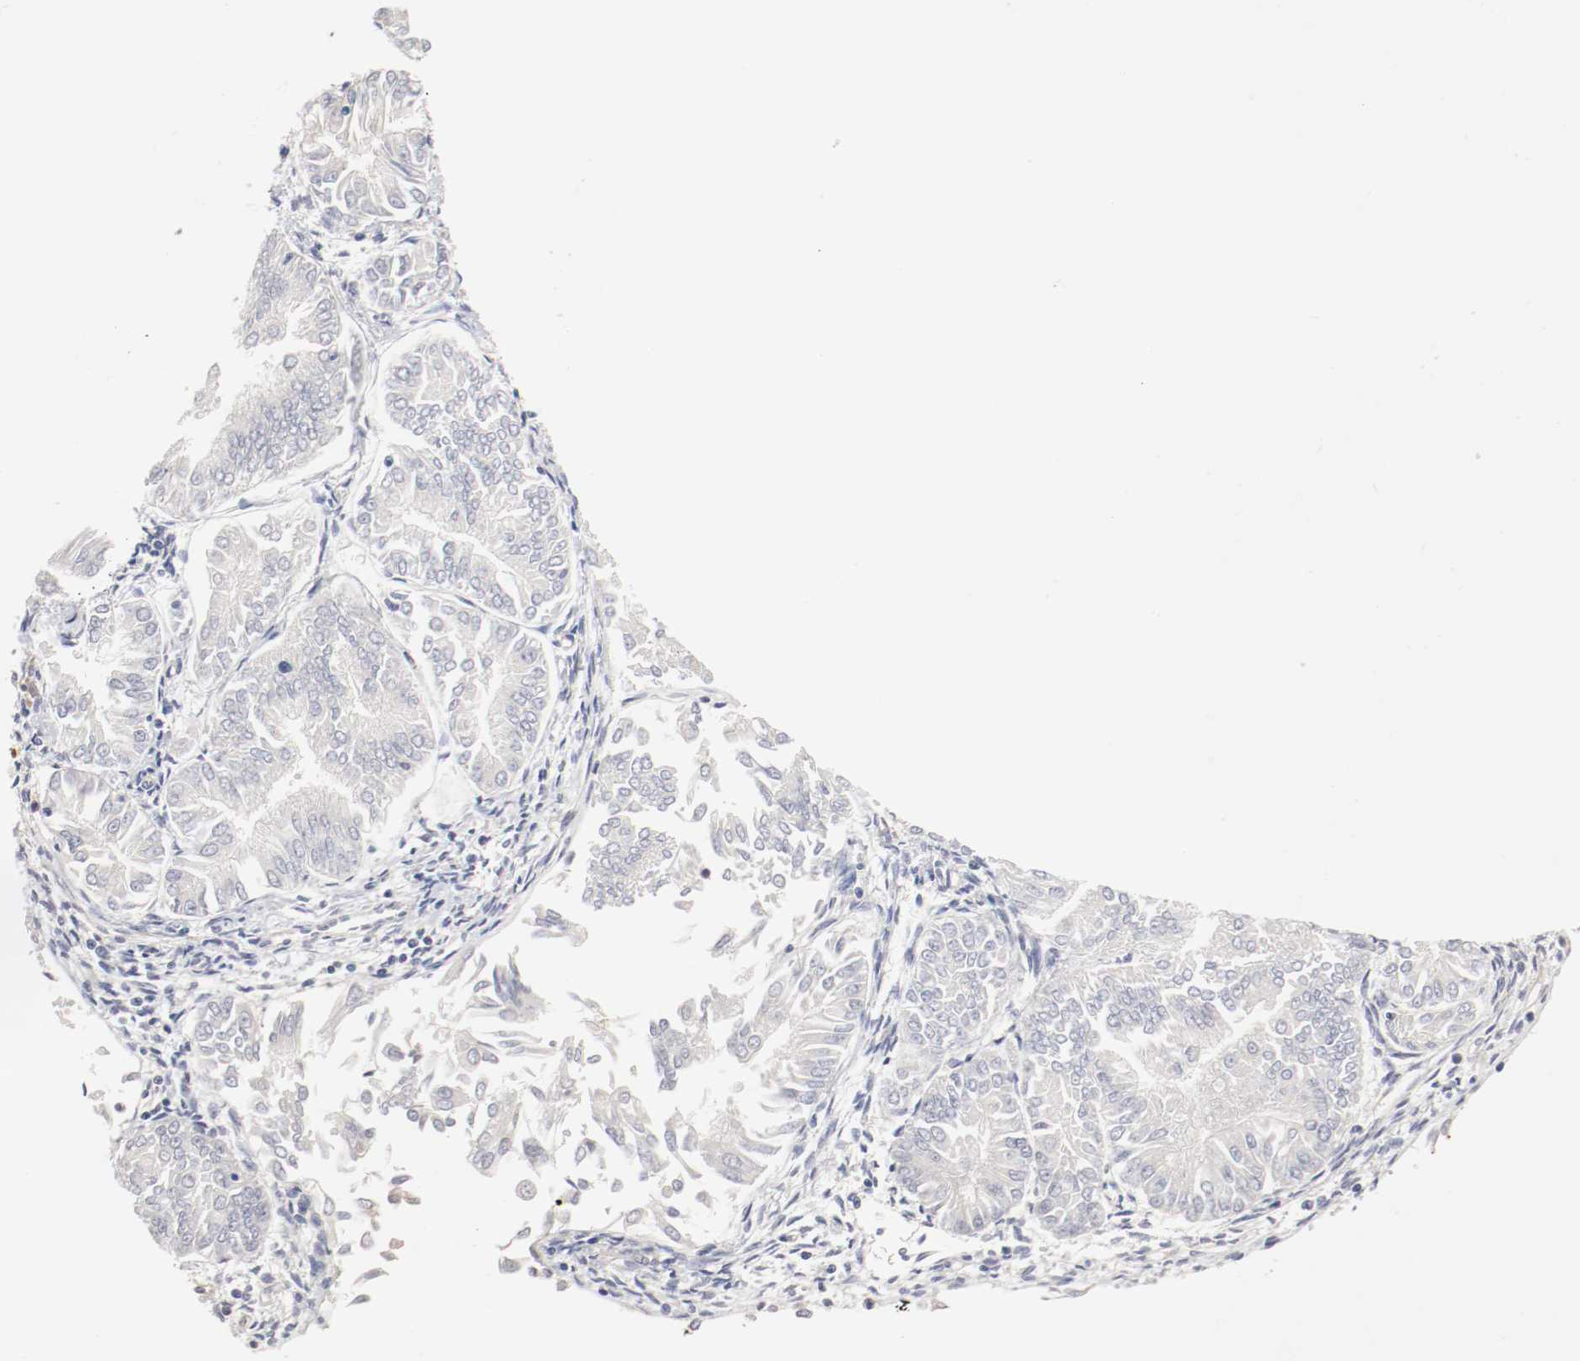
{"staining": {"intensity": "negative", "quantity": "none", "location": "none"}, "tissue": "endometrial cancer", "cell_type": "Tumor cells", "image_type": "cancer", "snomed": [{"axis": "morphology", "description": "Adenocarcinoma, NOS"}, {"axis": "topography", "description": "Endometrium"}], "caption": "Protein analysis of adenocarcinoma (endometrial) demonstrates no significant positivity in tumor cells.", "gene": "FKBP3", "patient": {"sex": "female", "age": 53}}